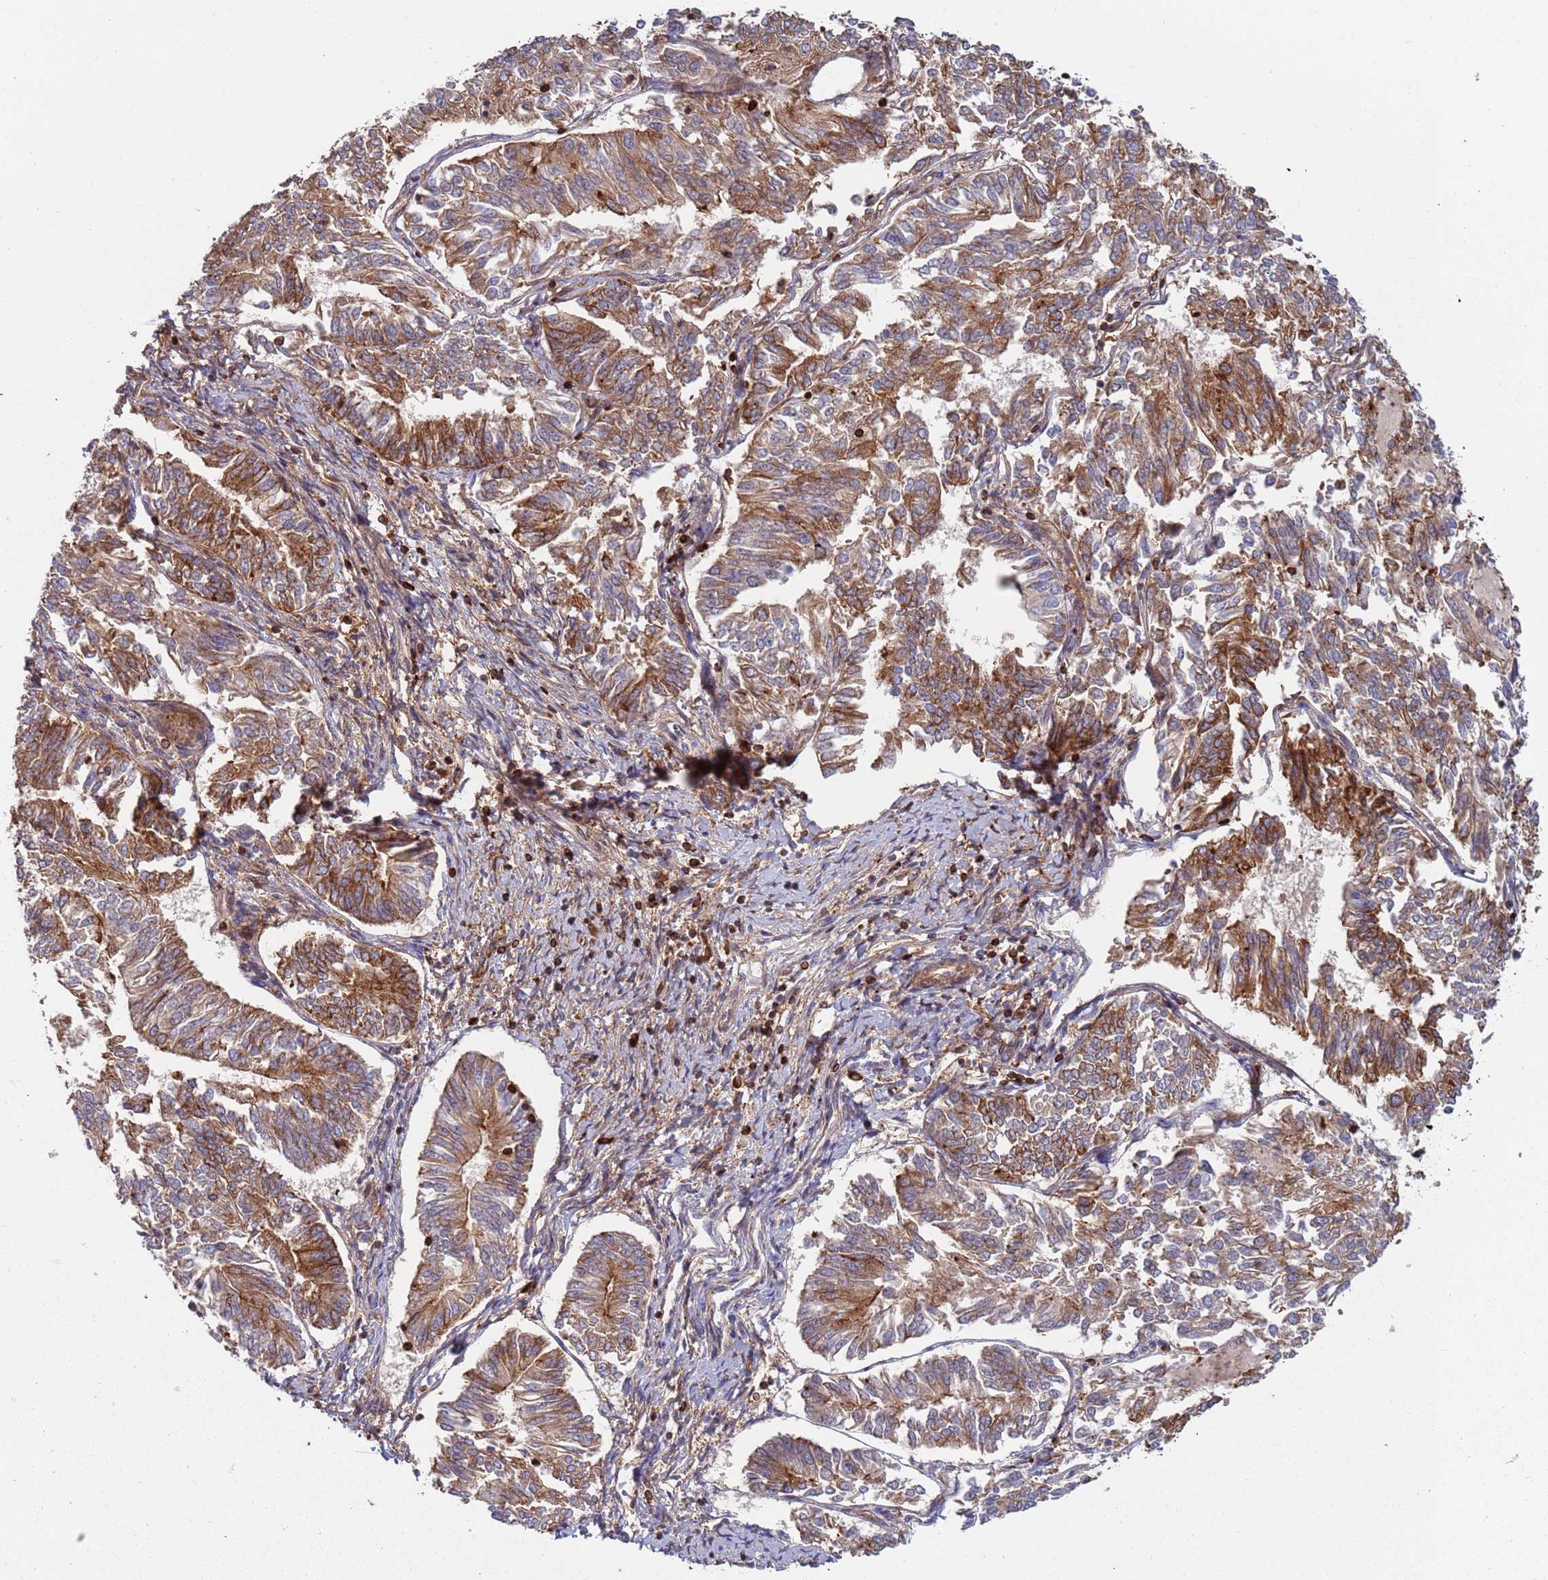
{"staining": {"intensity": "moderate", "quantity": ">75%", "location": "cytoplasmic/membranous"}, "tissue": "endometrial cancer", "cell_type": "Tumor cells", "image_type": "cancer", "snomed": [{"axis": "morphology", "description": "Adenocarcinoma, NOS"}, {"axis": "topography", "description": "Endometrium"}], "caption": "There is medium levels of moderate cytoplasmic/membranous positivity in tumor cells of endometrial cancer (adenocarcinoma), as demonstrated by immunohistochemical staining (brown color).", "gene": "MALRD1", "patient": {"sex": "female", "age": 58}}